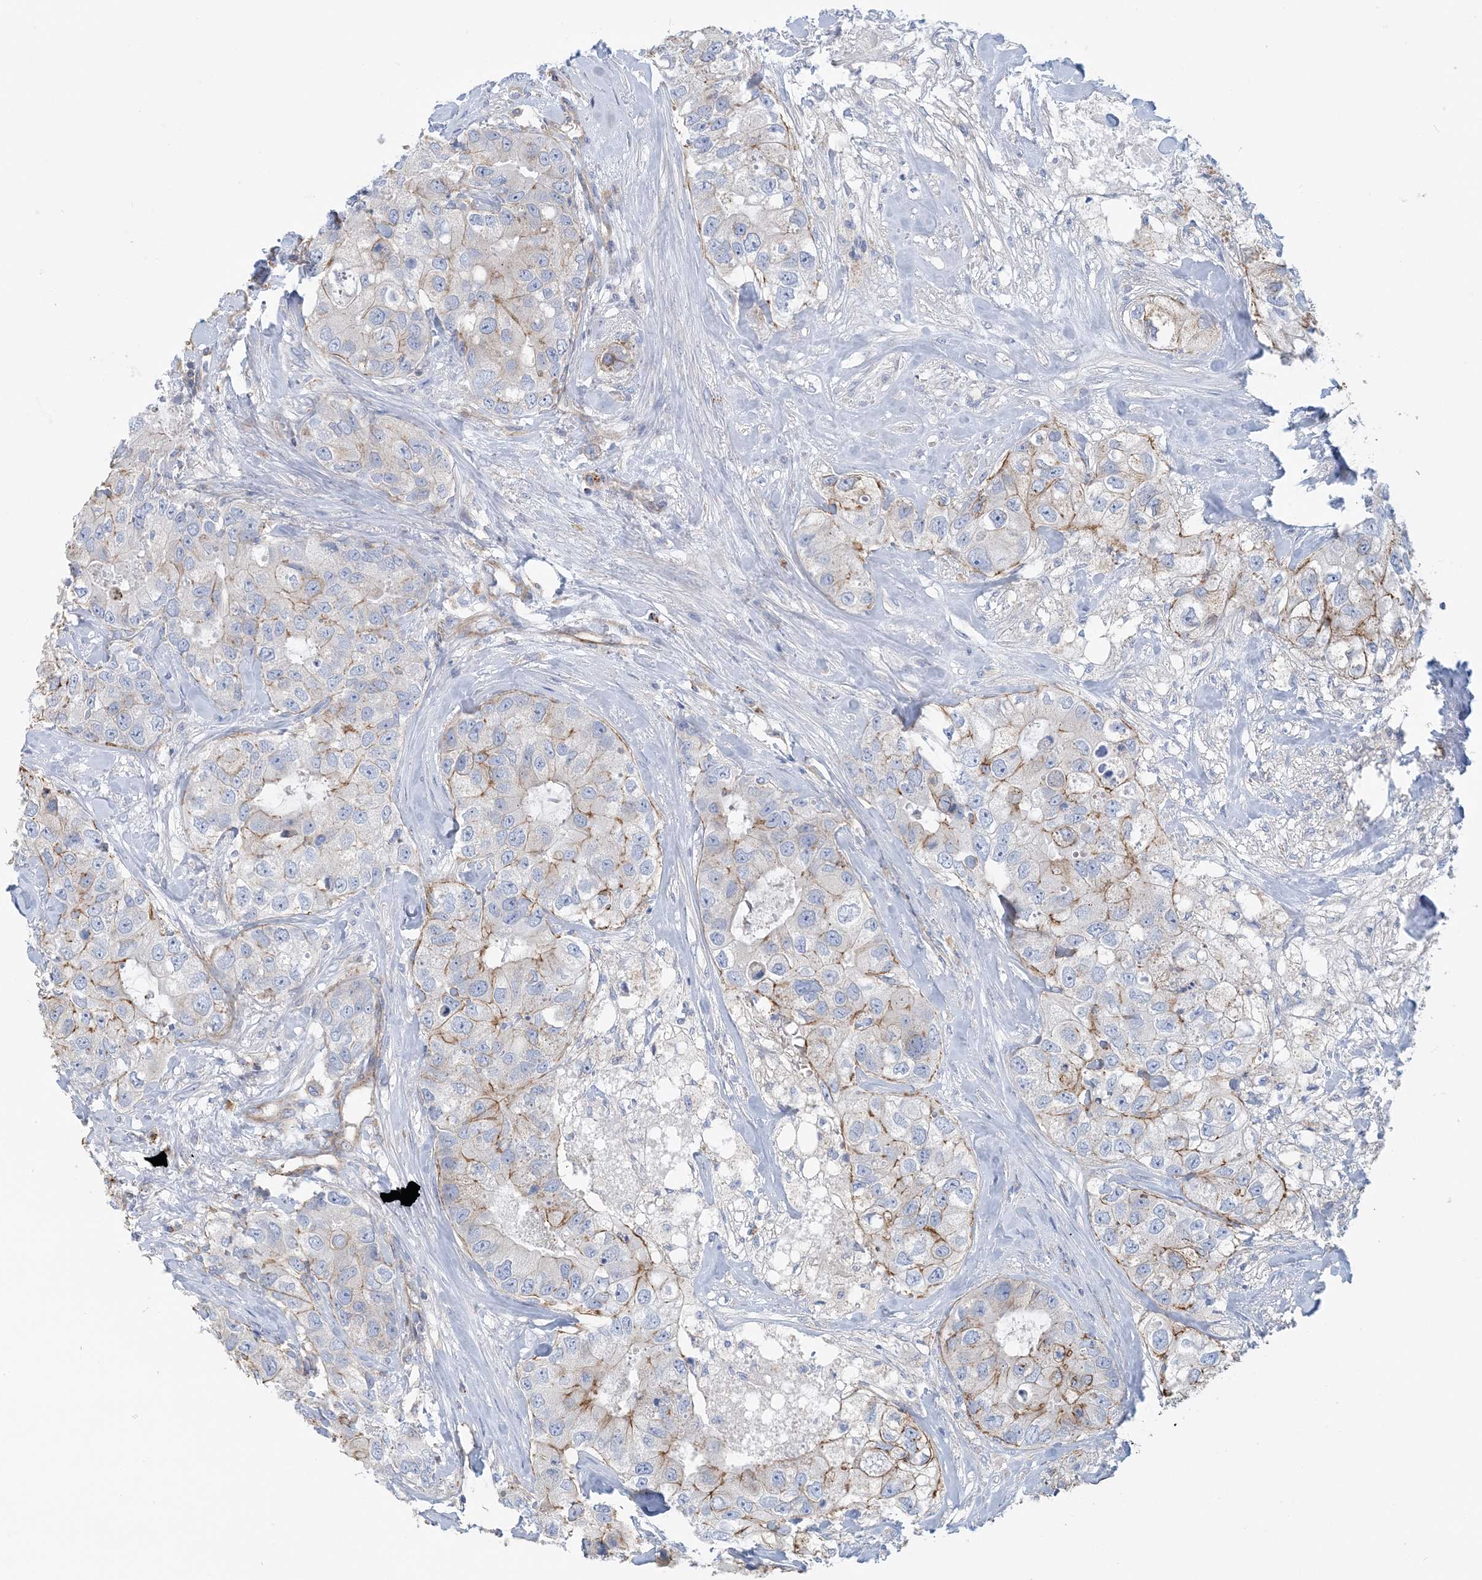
{"staining": {"intensity": "moderate", "quantity": "<25%", "location": "cytoplasmic/membranous"}, "tissue": "breast cancer", "cell_type": "Tumor cells", "image_type": "cancer", "snomed": [{"axis": "morphology", "description": "Duct carcinoma"}, {"axis": "topography", "description": "Breast"}], "caption": "Protein staining reveals moderate cytoplasmic/membranous expression in approximately <25% of tumor cells in breast intraductal carcinoma. The staining was performed using DAB (3,3'-diaminobenzidine) to visualize the protein expression in brown, while the nuclei were stained in blue with hematoxylin (Magnification: 20x).", "gene": "CALHM5", "patient": {"sex": "female", "age": 62}}